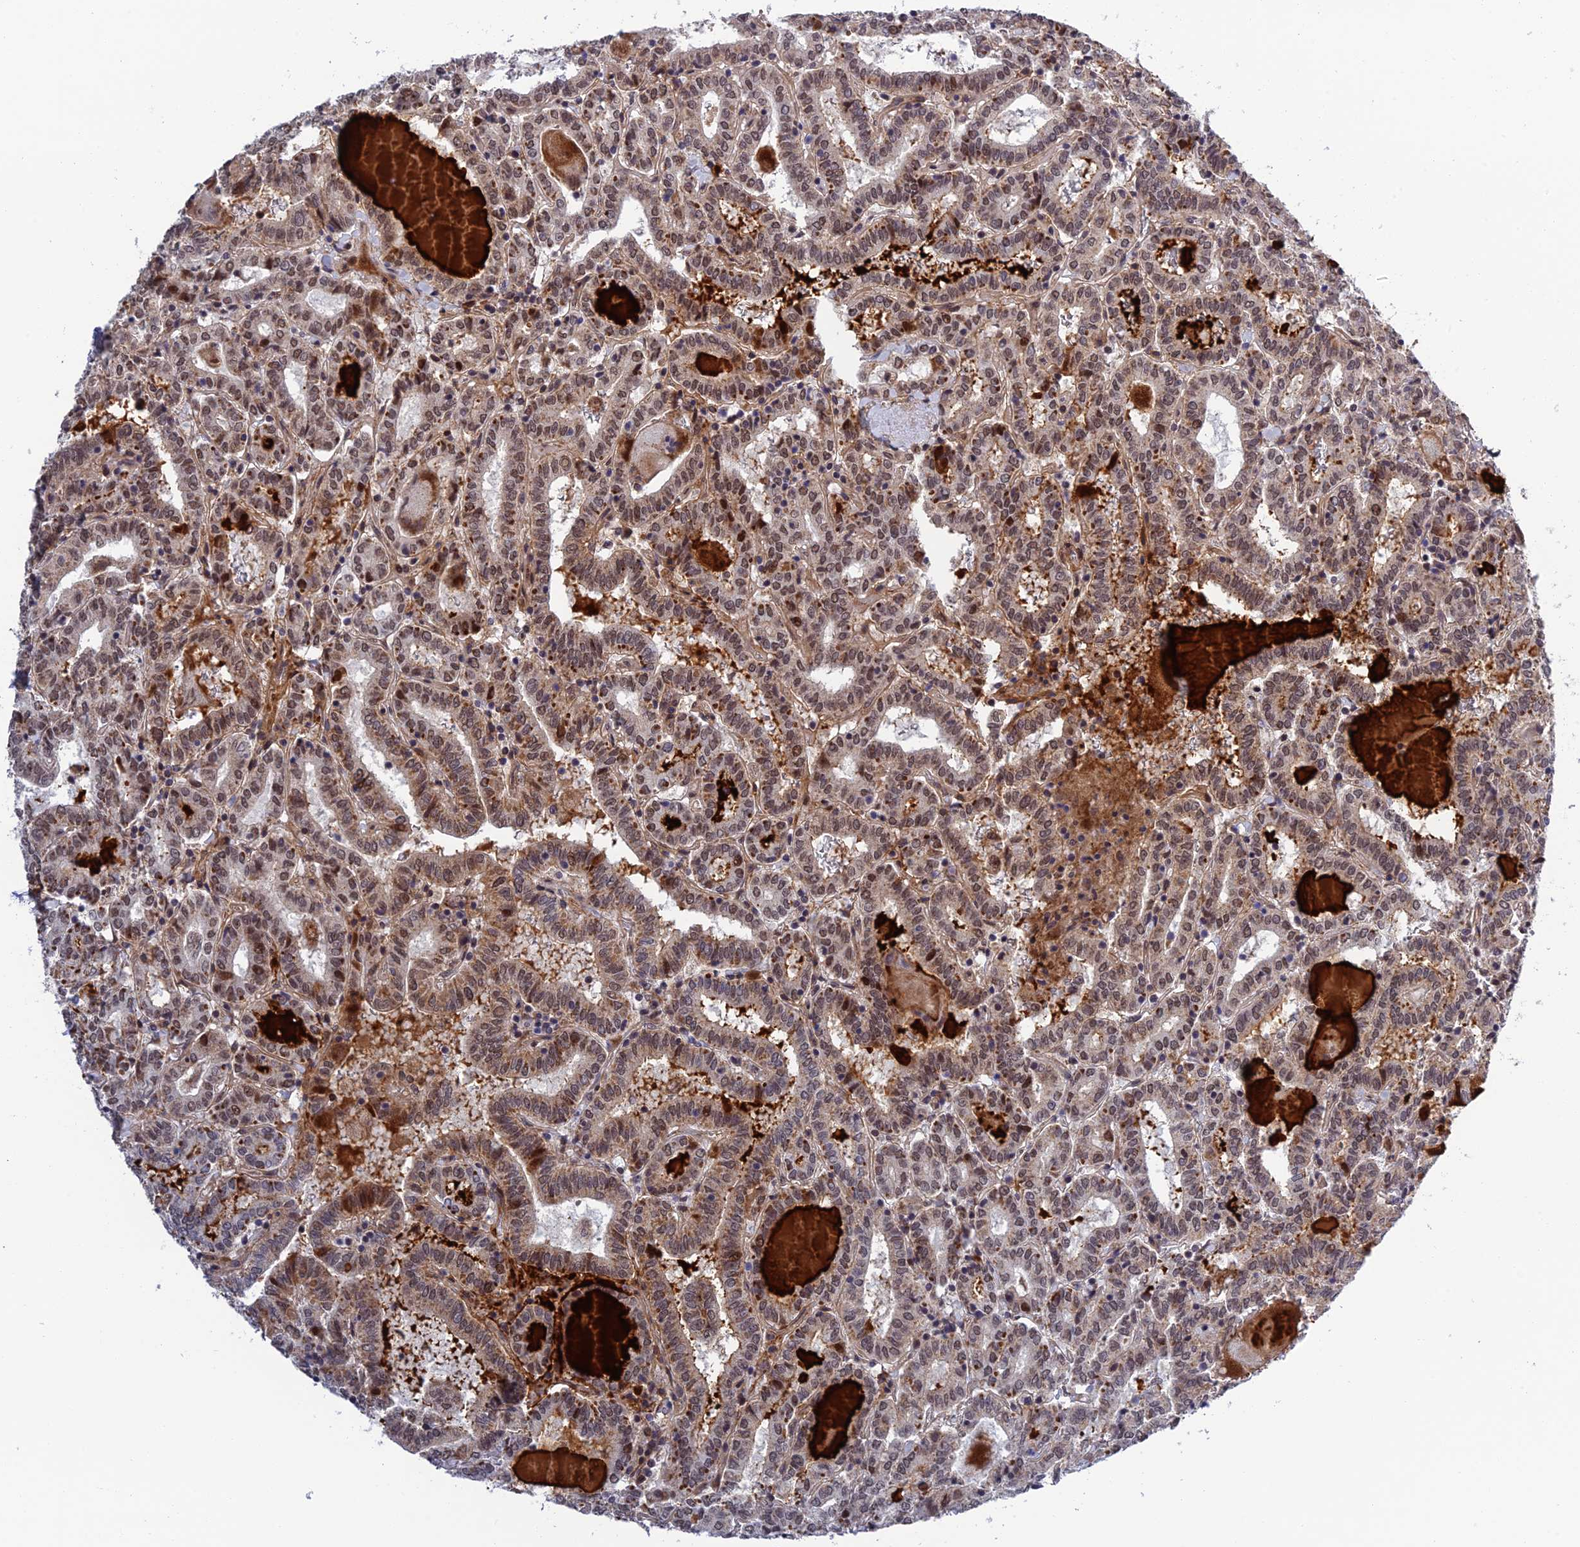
{"staining": {"intensity": "moderate", "quantity": ">75%", "location": "nuclear"}, "tissue": "thyroid cancer", "cell_type": "Tumor cells", "image_type": "cancer", "snomed": [{"axis": "morphology", "description": "Papillary adenocarcinoma, NOS"}, {"axis": "topography", "description": "Thyroid gland"}], "caption": "Moderate nuclear expression is appreciated in about >75% of tumor cells in papillary adenocarcinoma (thyroid).", "gene": "REXO1", "patient": {"sex": "female", "age": 72}}